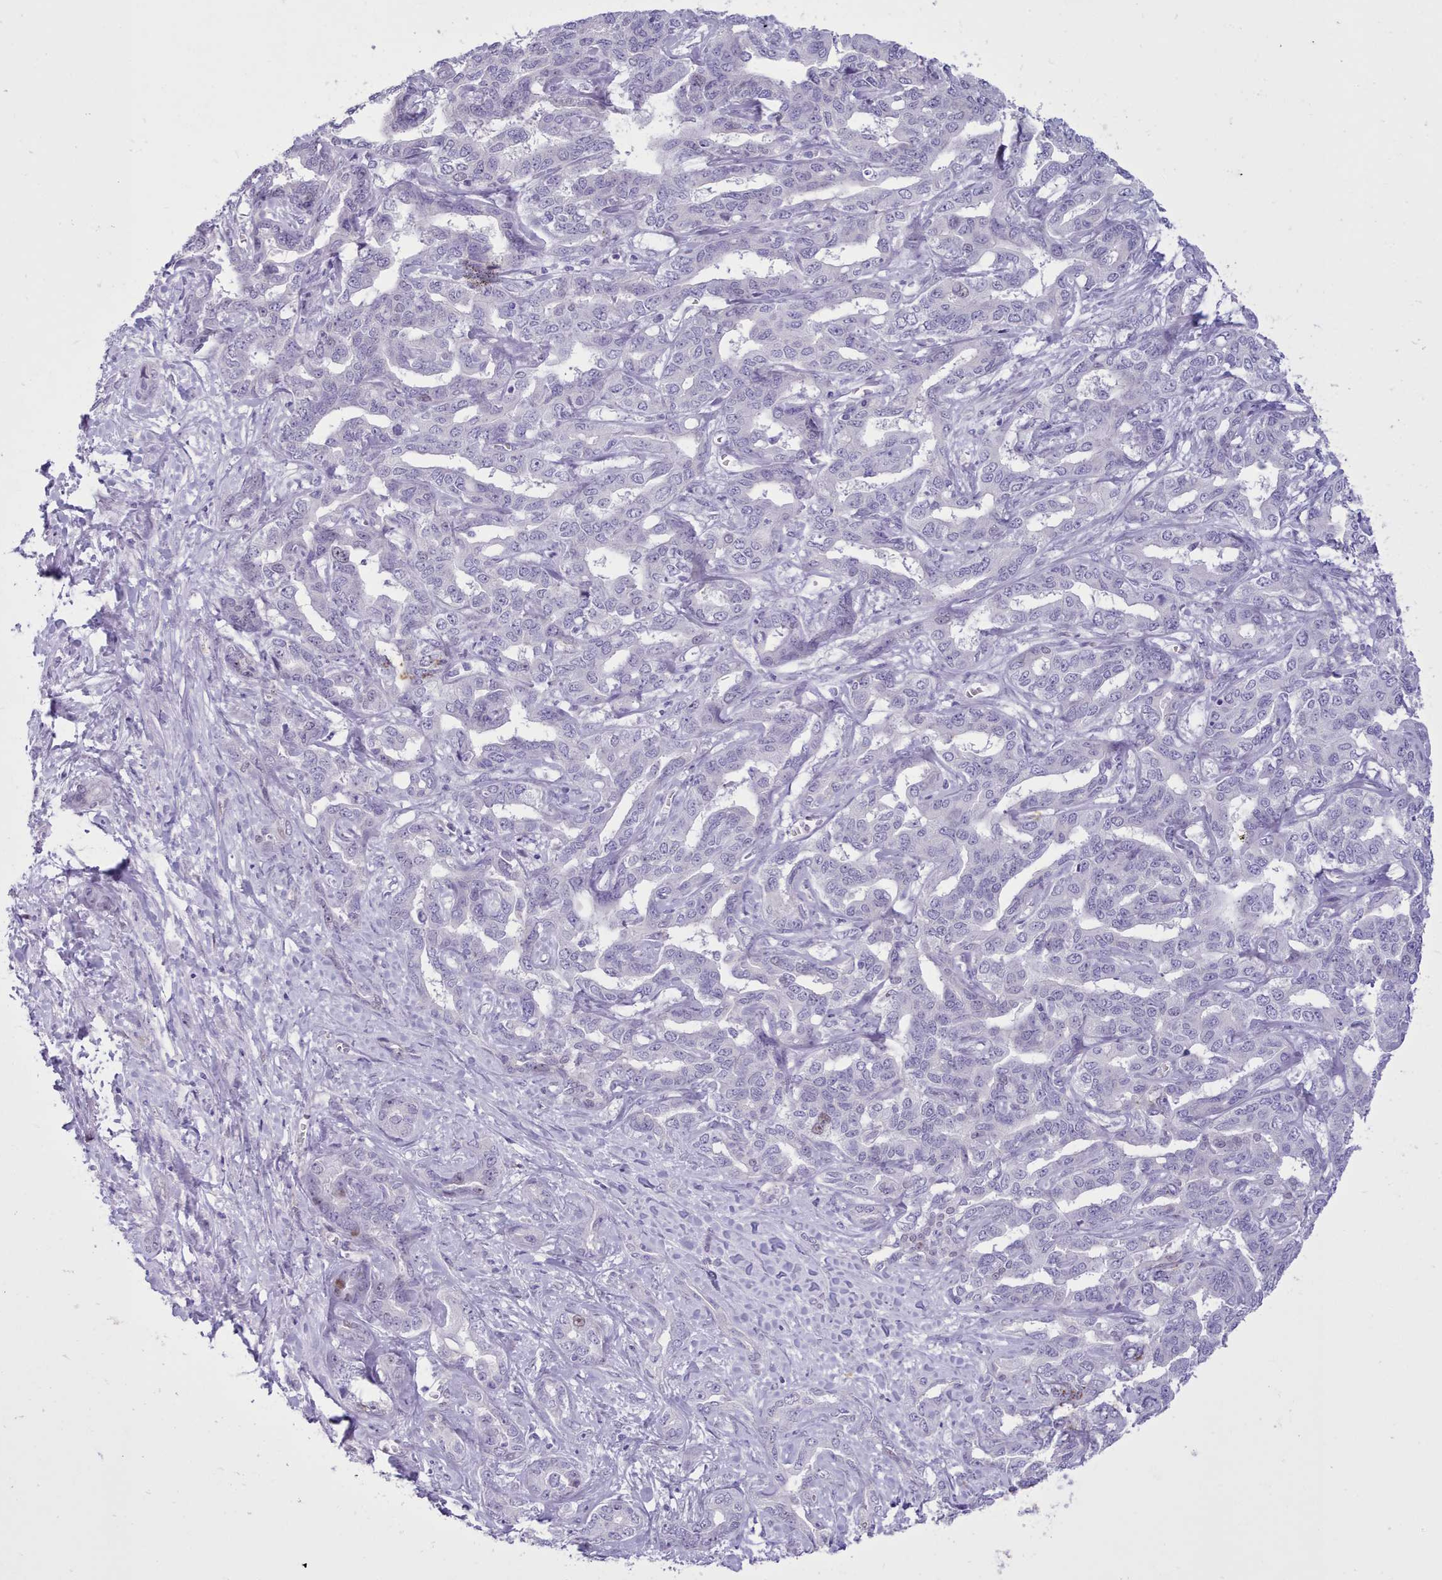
{"staining": {"intensity": "negative", "quantity": "none", "location": "none"}, "tissue": "liver cancer", "cell_type": "Tumor cells", "image_type": "cancer", "snomed": [{"axis": "morphology", "description": "Cholangiocarcinoma"}, {"axis": "topography", "description": "Liver"}], "caption": "High power microscopy image of an immunohistochemistry image of liver cholangiocarcinoma, revealing no significant expression in tumor cells.", "gene": "TMEM253", "patient": {"sex": "male", "age": 59}}